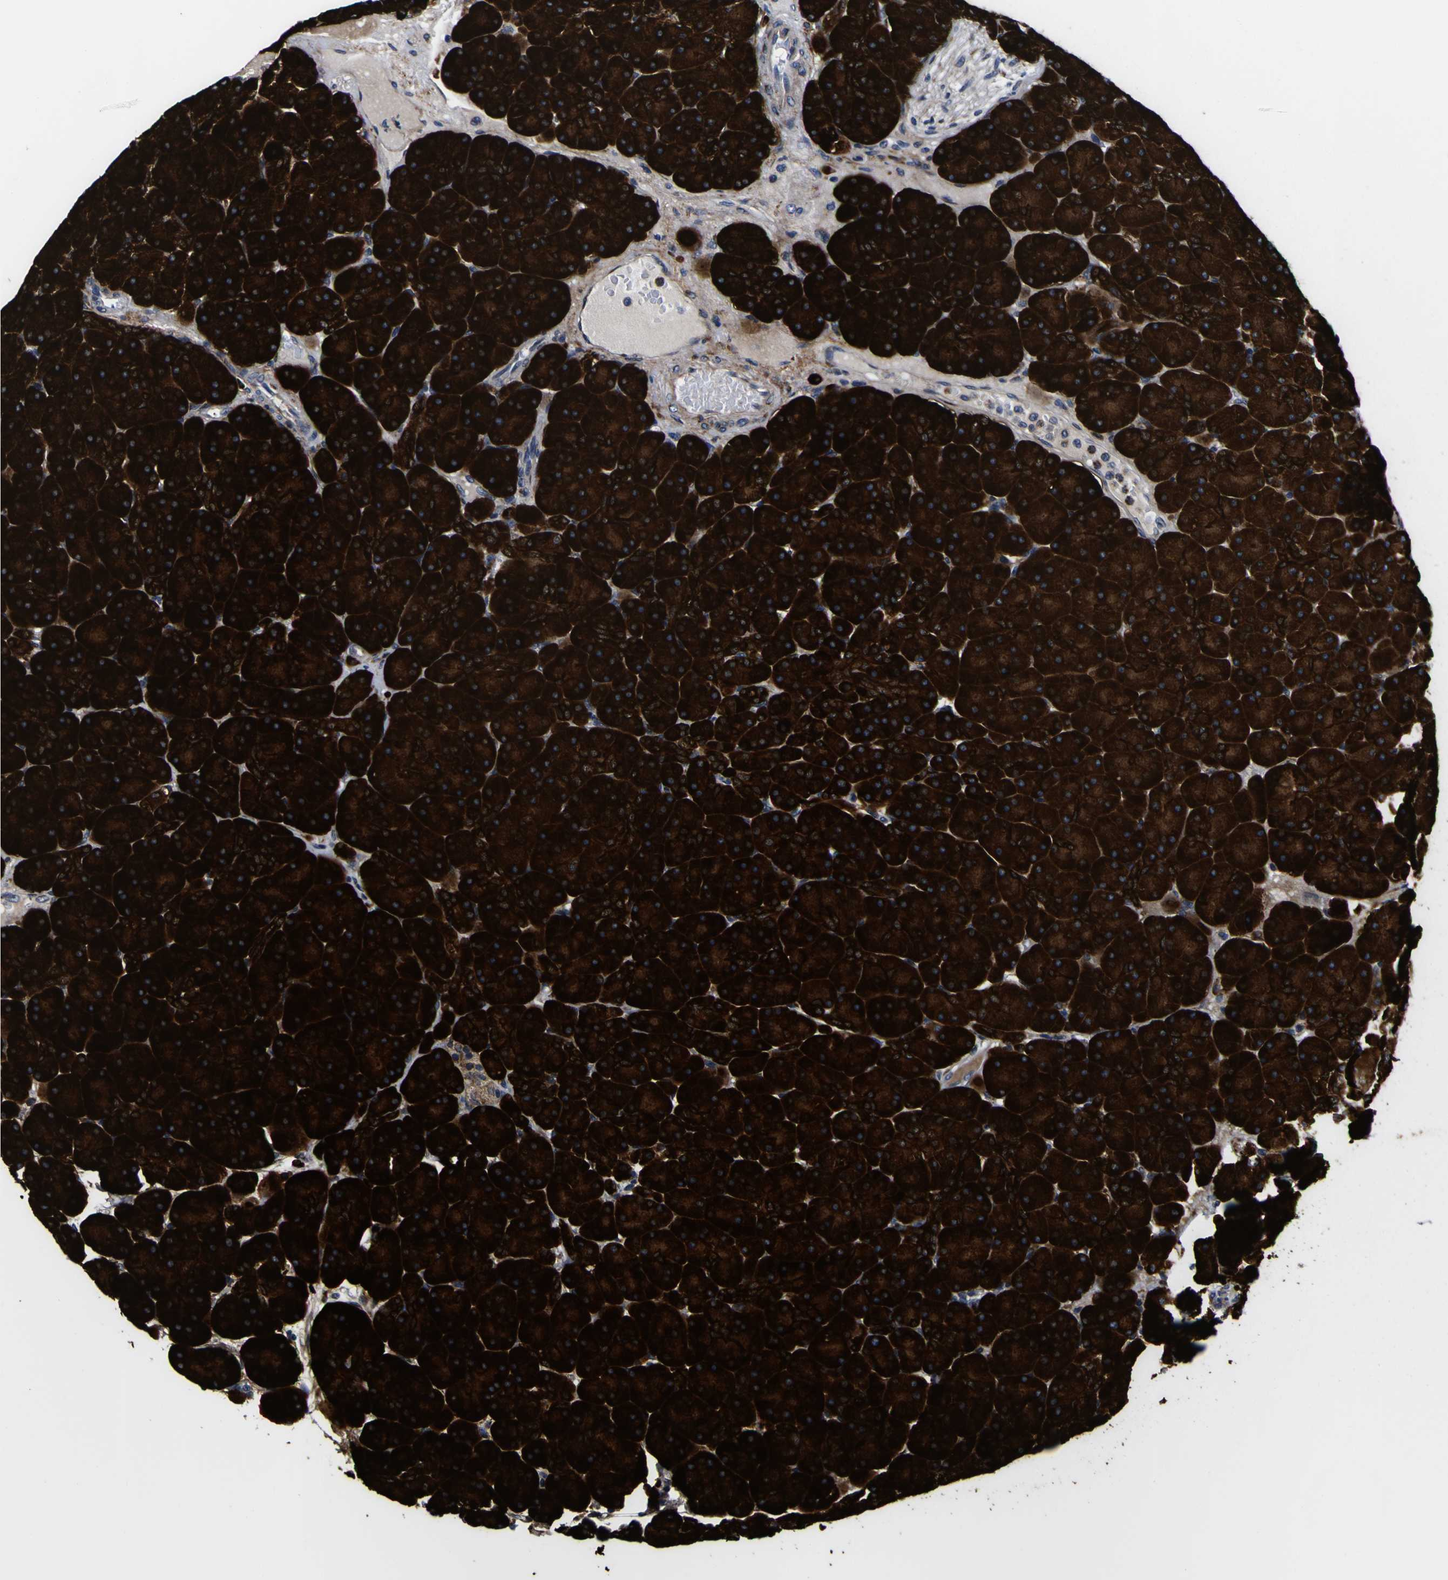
{"staining": {"intensity": "strong", "quantity": ">75%", "location": "cytoplasmic/membranous"}, "tissue": "pancreas", "cell_type": "Exocrine glandular cells", "image_type": "normal", "snomed": [{"axis": "morphology", "description": "Normal tissue, NOS"}, {"axis": "topography", "description": "Pancreas"}], "caption": "An immunohistochemistry (IHC) image of benign tissue is shown. Protein staining in brown labels strong cytoplasmic/membranous positivity in pancreas within exocrine glandular cells. (Stains: DAB in brown, nuclei in blue, Microscopy: brightfield microscopy at high magnification).", "gene": "SCD", "patient": {"sex": "male", "age": 66}}